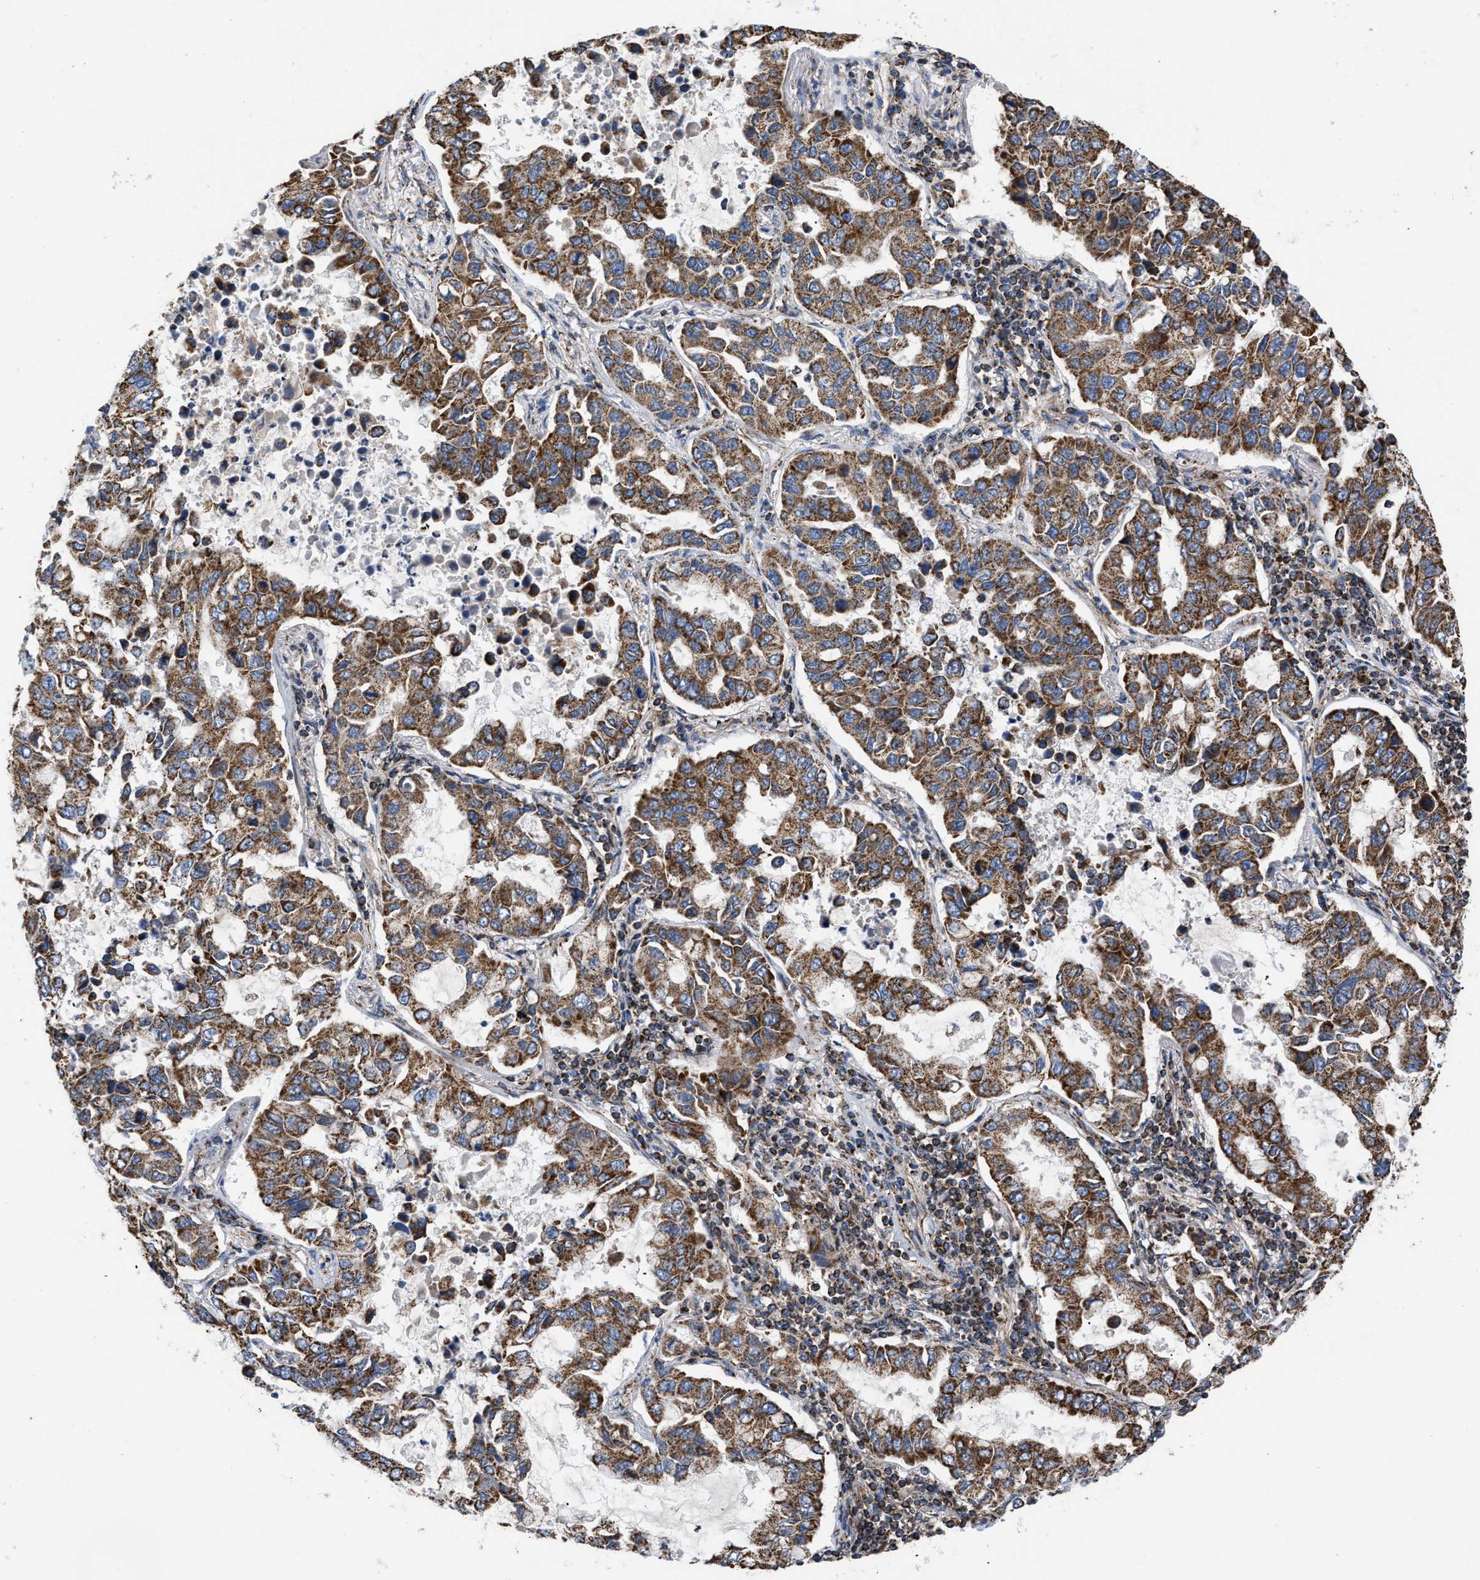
{"staining": {"intensity": "strong", "quantity": ">75%", "location": "cytoplasmic/membranous"}, "tissue": "lung cancer", "cell_type": "Tumor cells", "image_type": "cancer", "snomed": [{"axis": "morphology", "description": "Adenocarcinoma, NOS"}, {"axis": "topography", "description": "Lung"}], "caption": "Tumor cells demonstrate strong cytoplasmic/membranous positivity in approximately >75% of cells in lung cancer.", "gene": "OPTN", "patient": {"sex": "male", "age": 64}}